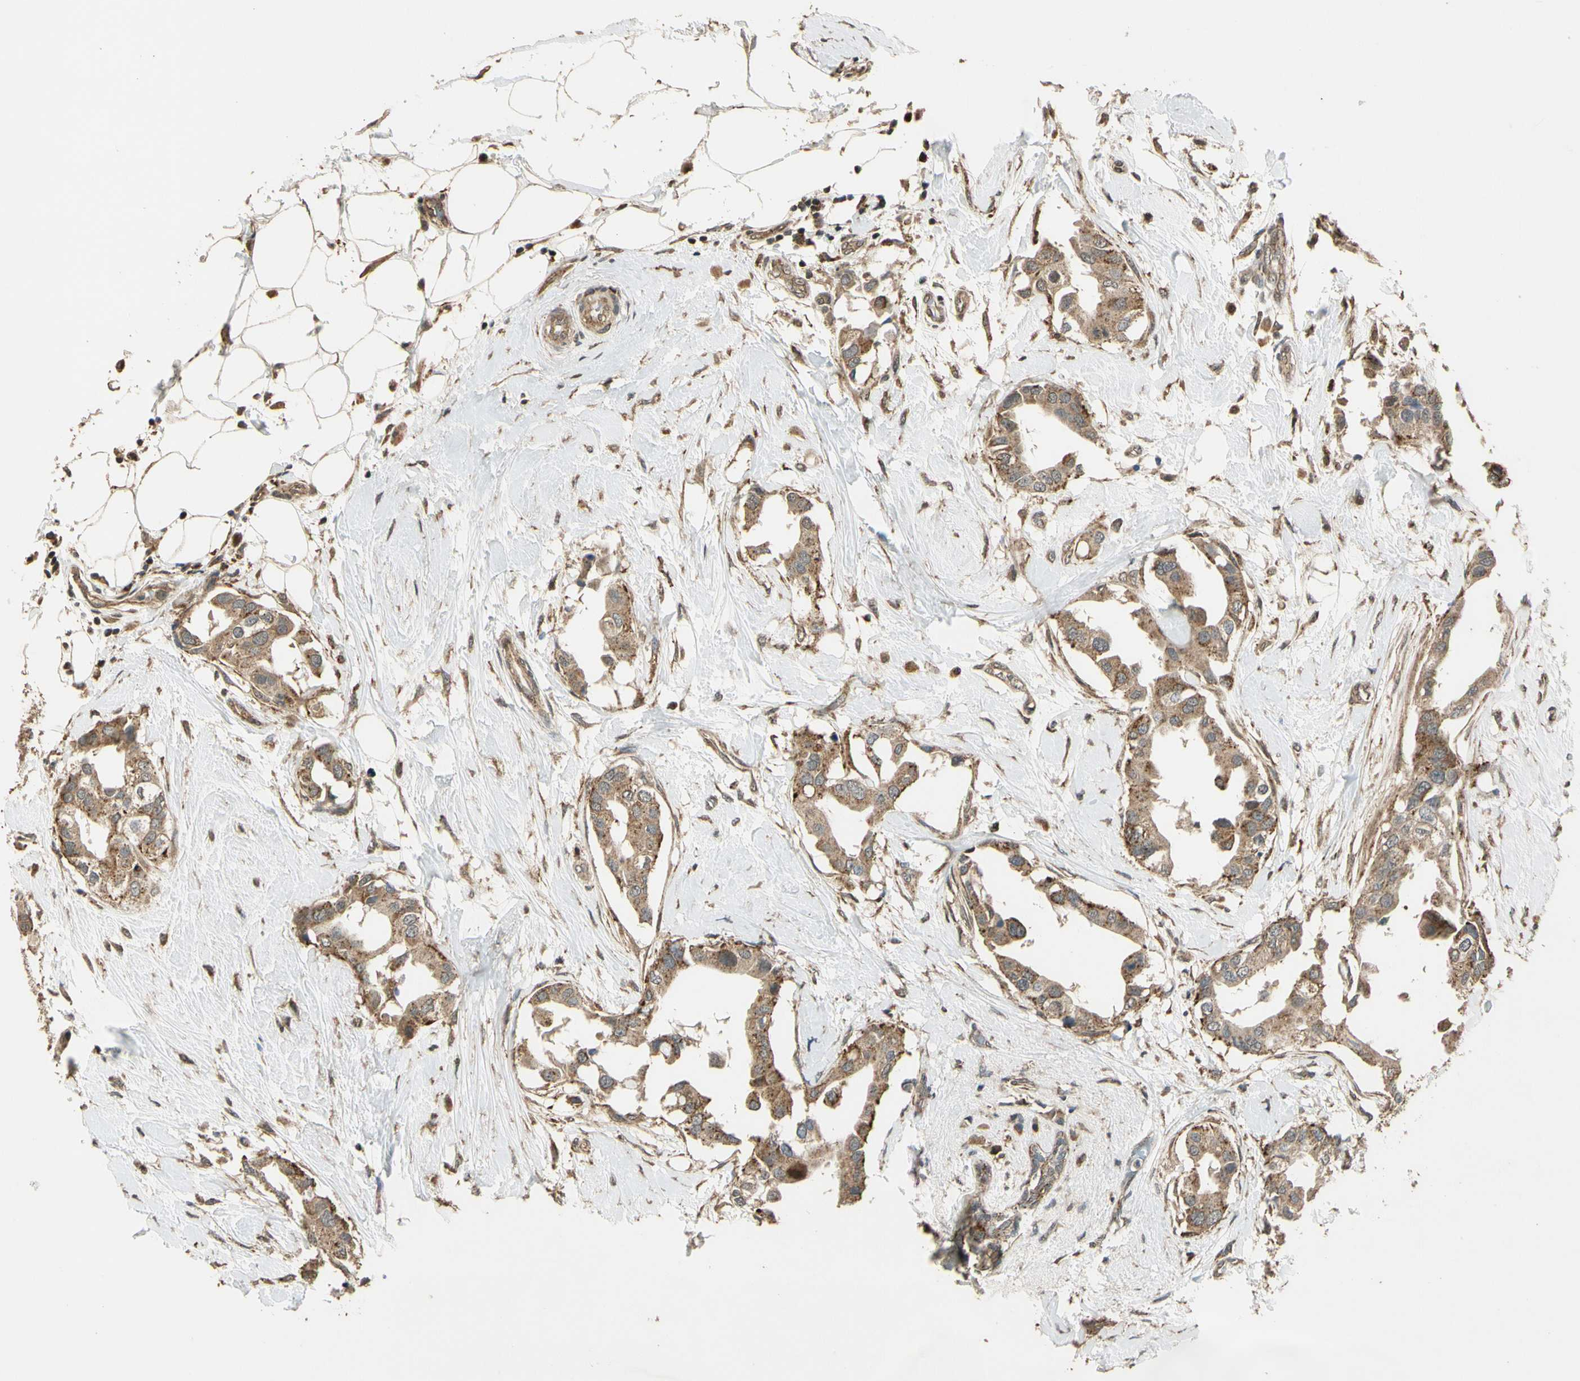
{"staining": {"intensity": "moderate", "quantity": ">75%", "location": "cytoplasmic/membranous"}, "tissue": "breast cancer", "cell_type": "Tumor cells", "image_type": "cancer", "snomed": [{"axis": "morphology", "description": "Duct carcinoma"}, {"axis": "topography", "description": "Breast"}], "caption": "Infiltrating ductal carcinoma (breast) stained with IHC shows moderate cytoplasmic/membranous expression in approximately >75% of tumor cells.", "gene": "LAMTOR1", "patient": {"sex": "female", "age": 40}}